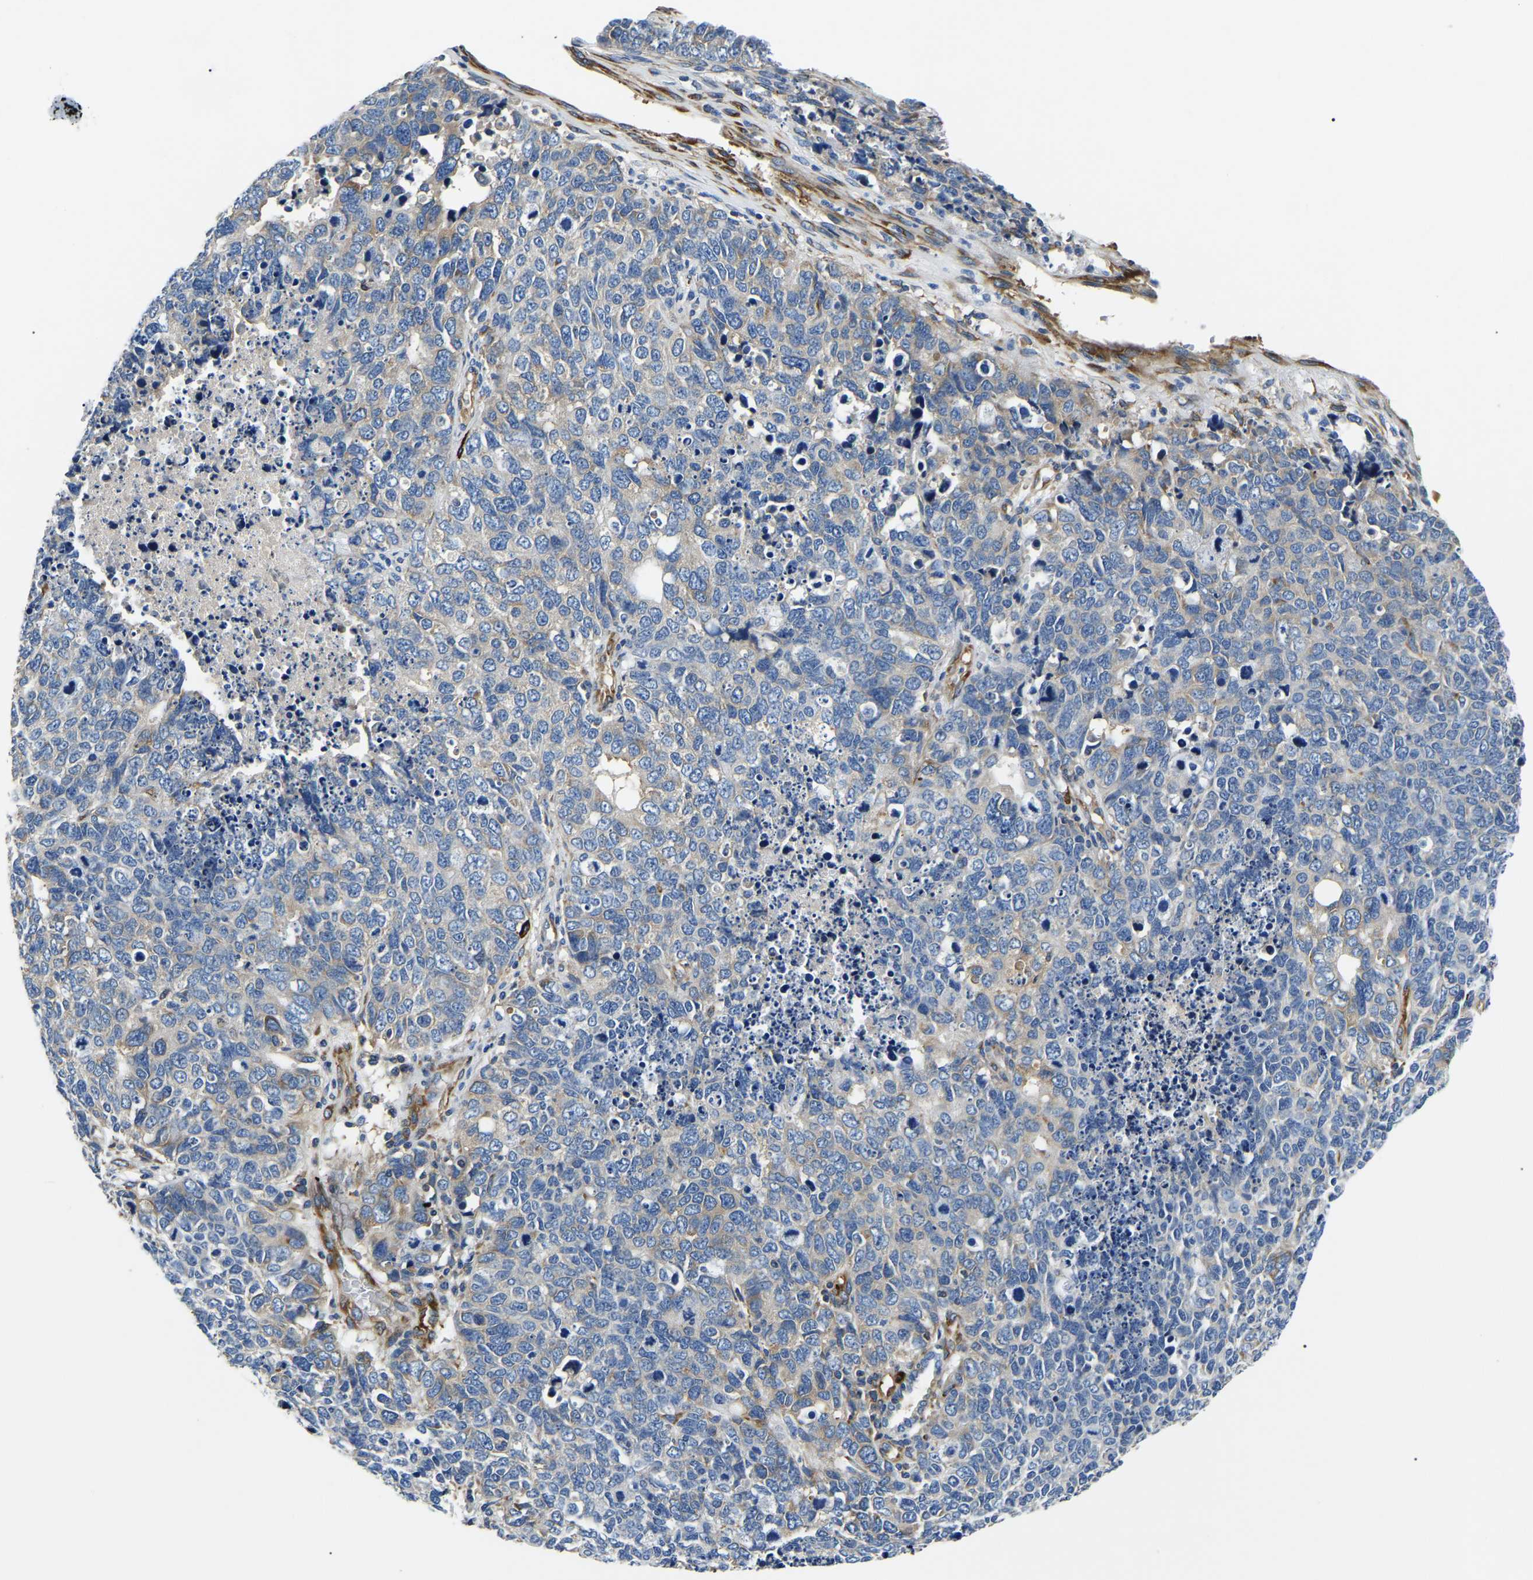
{"staining": {"intensity": "weak", "quantity": "<25%", "location": "cytoplasmic/membranous"}, "tissue": "cervical cancer", "cell_type": "Tumor cells", "image_type": "cancer", "snomed": [{"axis": "morphology", "description": "Squamous cell carcinoma, NOS"}, {"axis": "topography", "description": "Cervix"}], "caption": "Photomicrograph shows no significant protein expression in tumor cells of cervical squamous cell carcinoma. Brightfield microscopy of immunohistochemistry (IHC) stained with DAB (3,3'-diaminobenzidine) (brown) and hematoxylin (blue), captured at high magnification.", "gene": "DUSP8", "patient": {"sex": "female", "age": 63}}